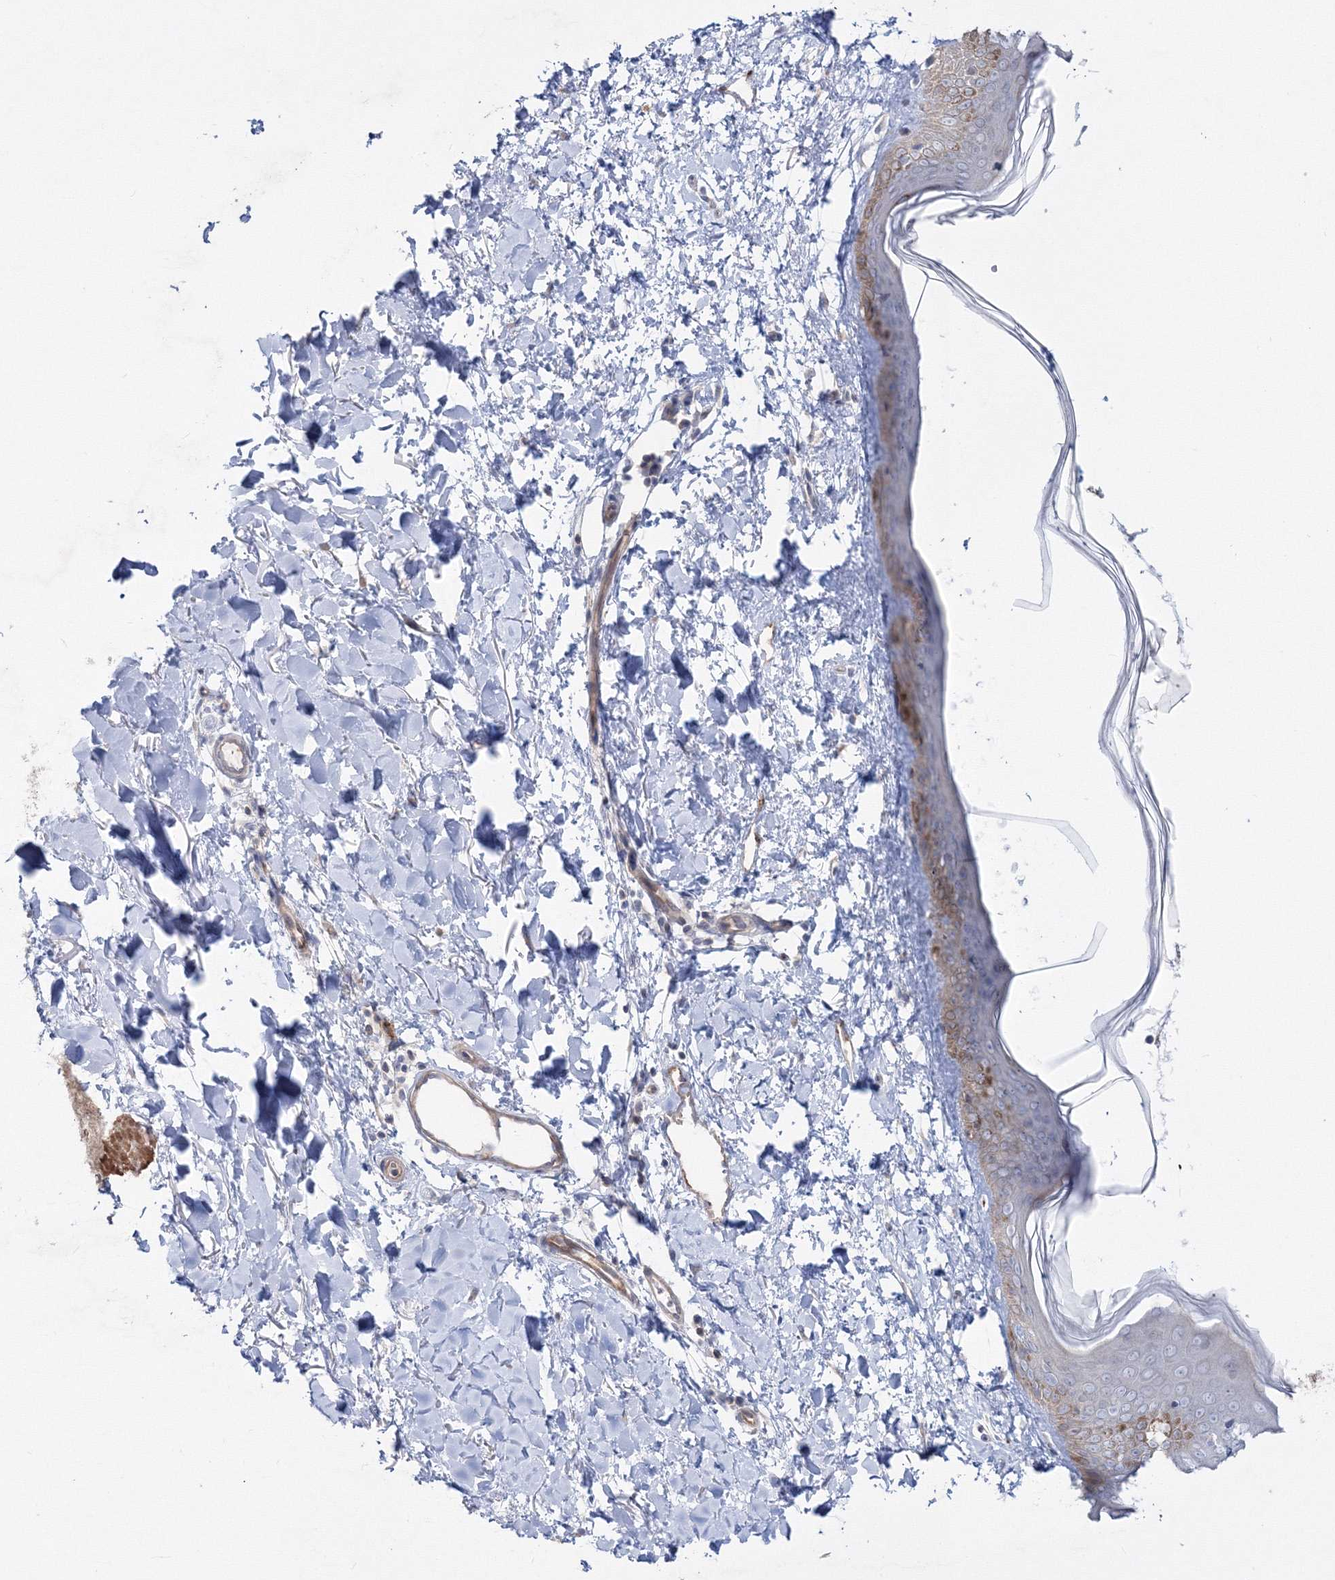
{"staining": {"intensity": "negative", "quantity": "none", "location": "none"}, "tissue": "skin", "cell_type": "Fibroblasts", "image_type": "normal", "snomed": [{"axis": "morphology", "description": "Normal tissue, NOS"}, {"axis": "topography", "description": "Skin"}], "caption": "Immunohistochemical staining of benign skin reveals no significant staining in fibroblasts. The staining was performed using DAB (3,3'-diaminobenzidine) to visualize the protein expression in brown, while the nuclei were stained in blue with hematoxylin (Magnification: 20x).", "gene": "IPMK", "patient": {"sex": "female", "age": 58}}